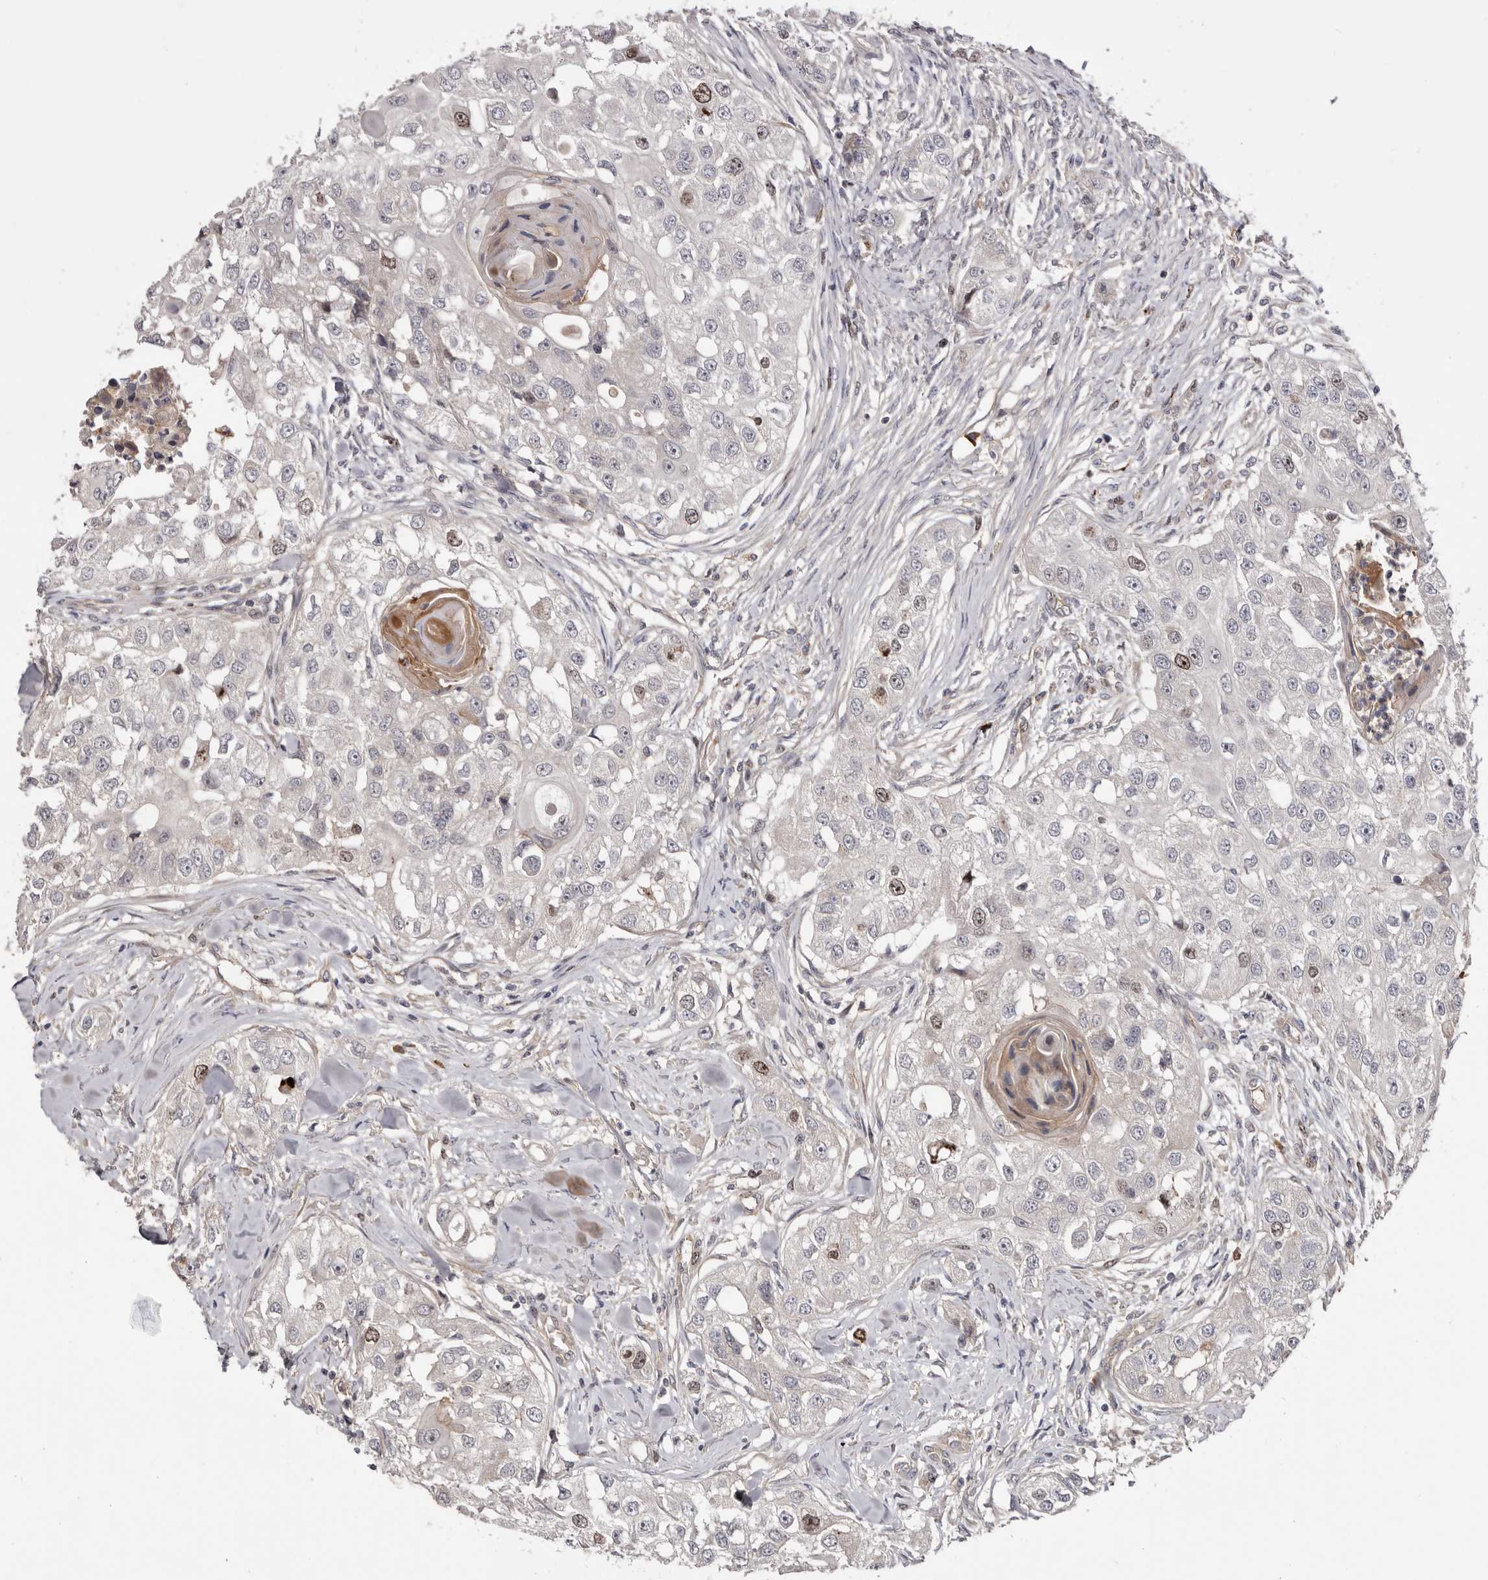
{"staining": {"intensity": "moderate", "quantity": "<25%", "location": "nuclear"}, "tissue": "head and neck cancer", "cell_type": "Tumor cells", "image_type": "cancer", "snomed": [{"axis": "morphology", "description": "Normal tissue, NOS"}, {"axis": "morphology", "description": "Squamous cell carcinoma, NOS"}, {"axis": "topography", "description": "Skeletal muscle"}, {"axis": "topography", "description": "Head-Neck"}], "caption": "Human head and neck cancer (squamous cell carcinoma) stained for a protein (brown) demonstrates moderate nuclear positive staining in about <25% of tumor cells.", "gene": "CDCA8", "patient": {"sex": "male", "age": 51}}